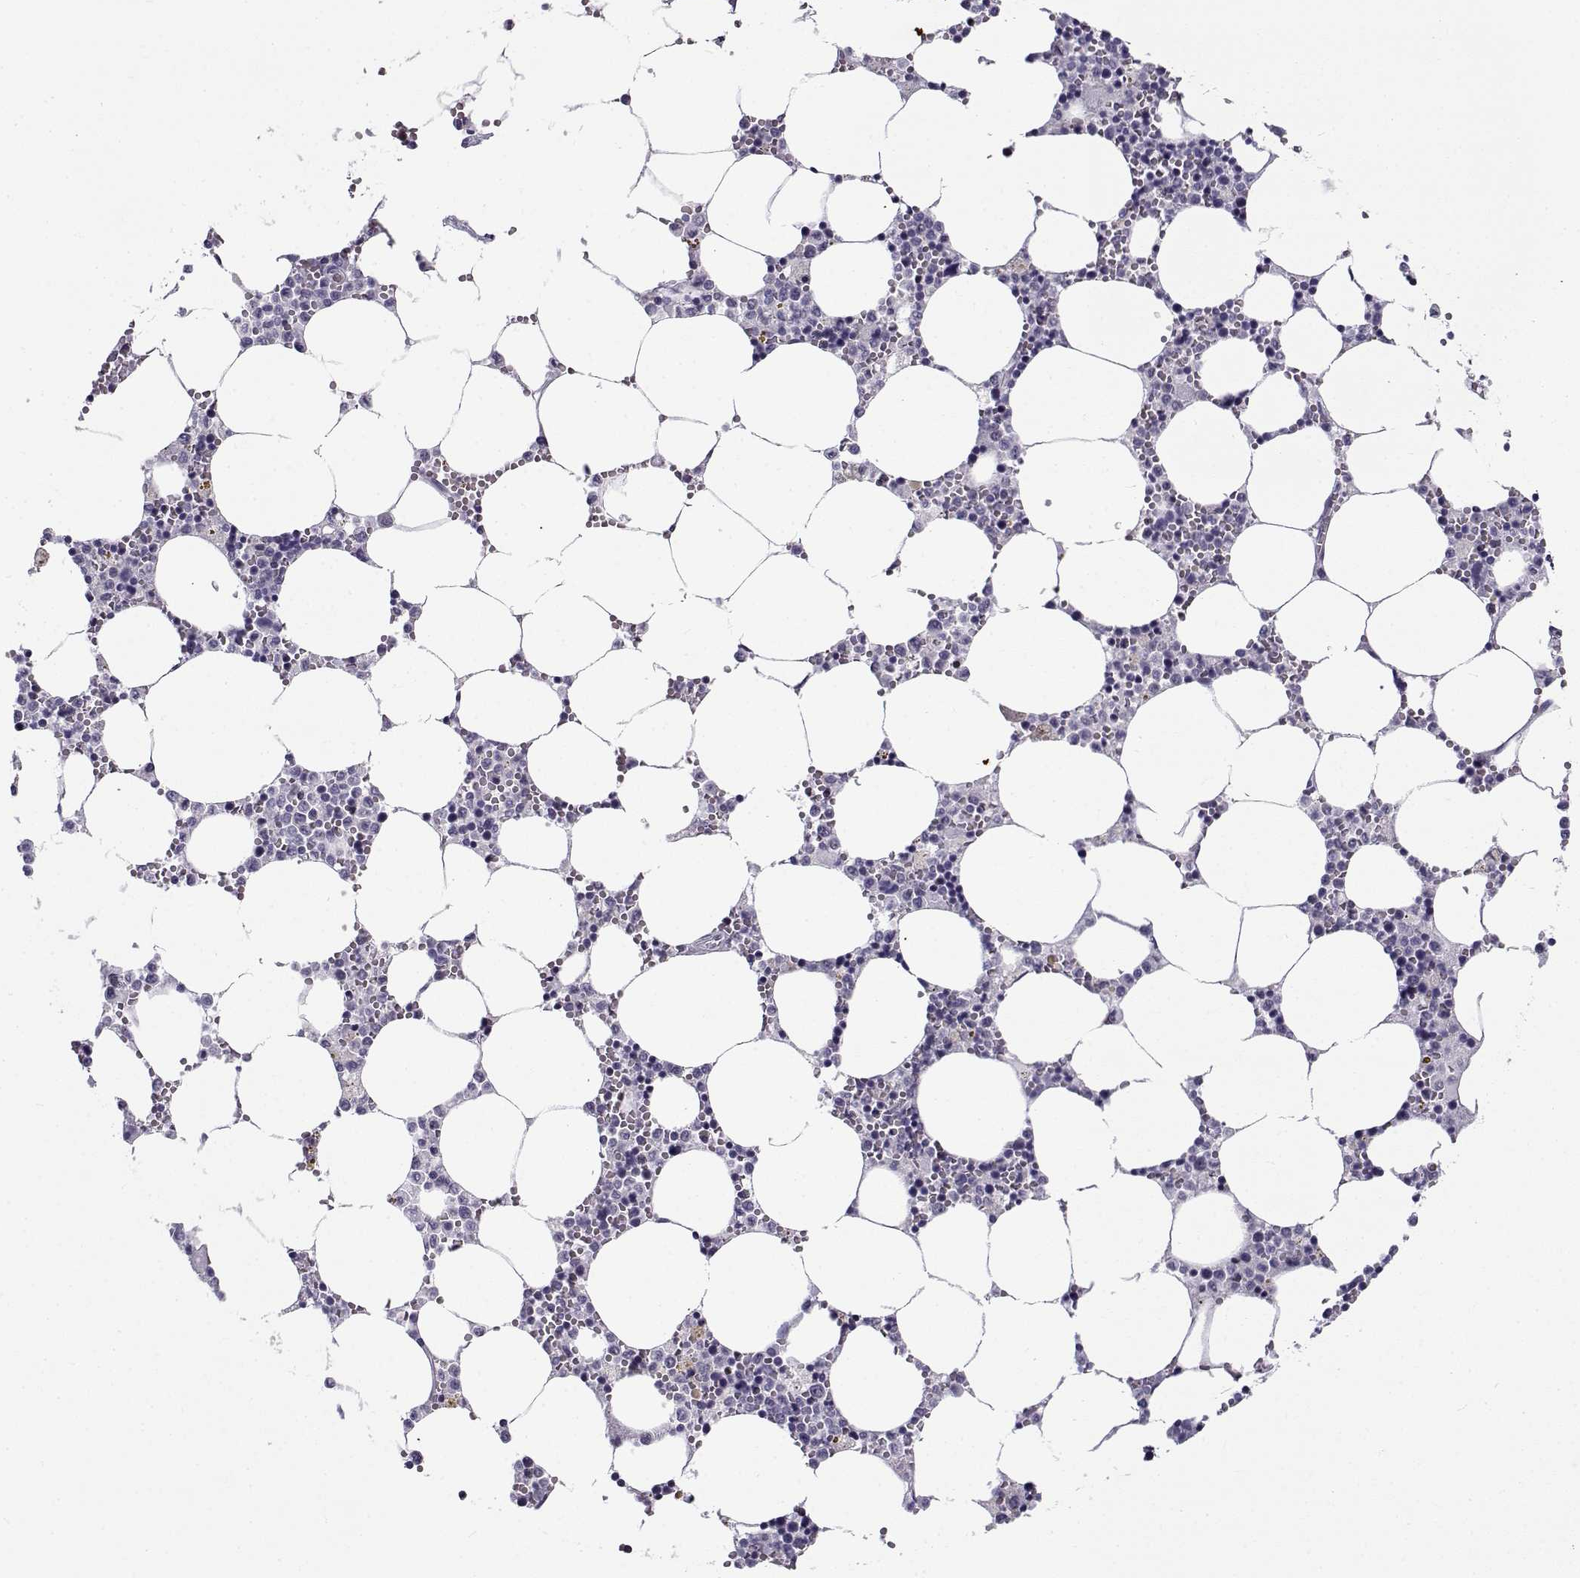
{"staining": {"intensity": "negative", "quantity": "none", "location": "none"}, "tissue": "bone marrow", "cell_type": "Hematopoietic cells", "image_type": "normal", "snomed": [{"axis": "morphology", "description": "Normal tissue, NOS"}, {"axis": "topography", "description": "Bone marrow"}], "caption": "The immunohistochemistry photomicrograph has no significant staining in hematopoietic cells of bone marrow.", "gene": "TEX55", "patient": {"sex": "female", "age": 64}}